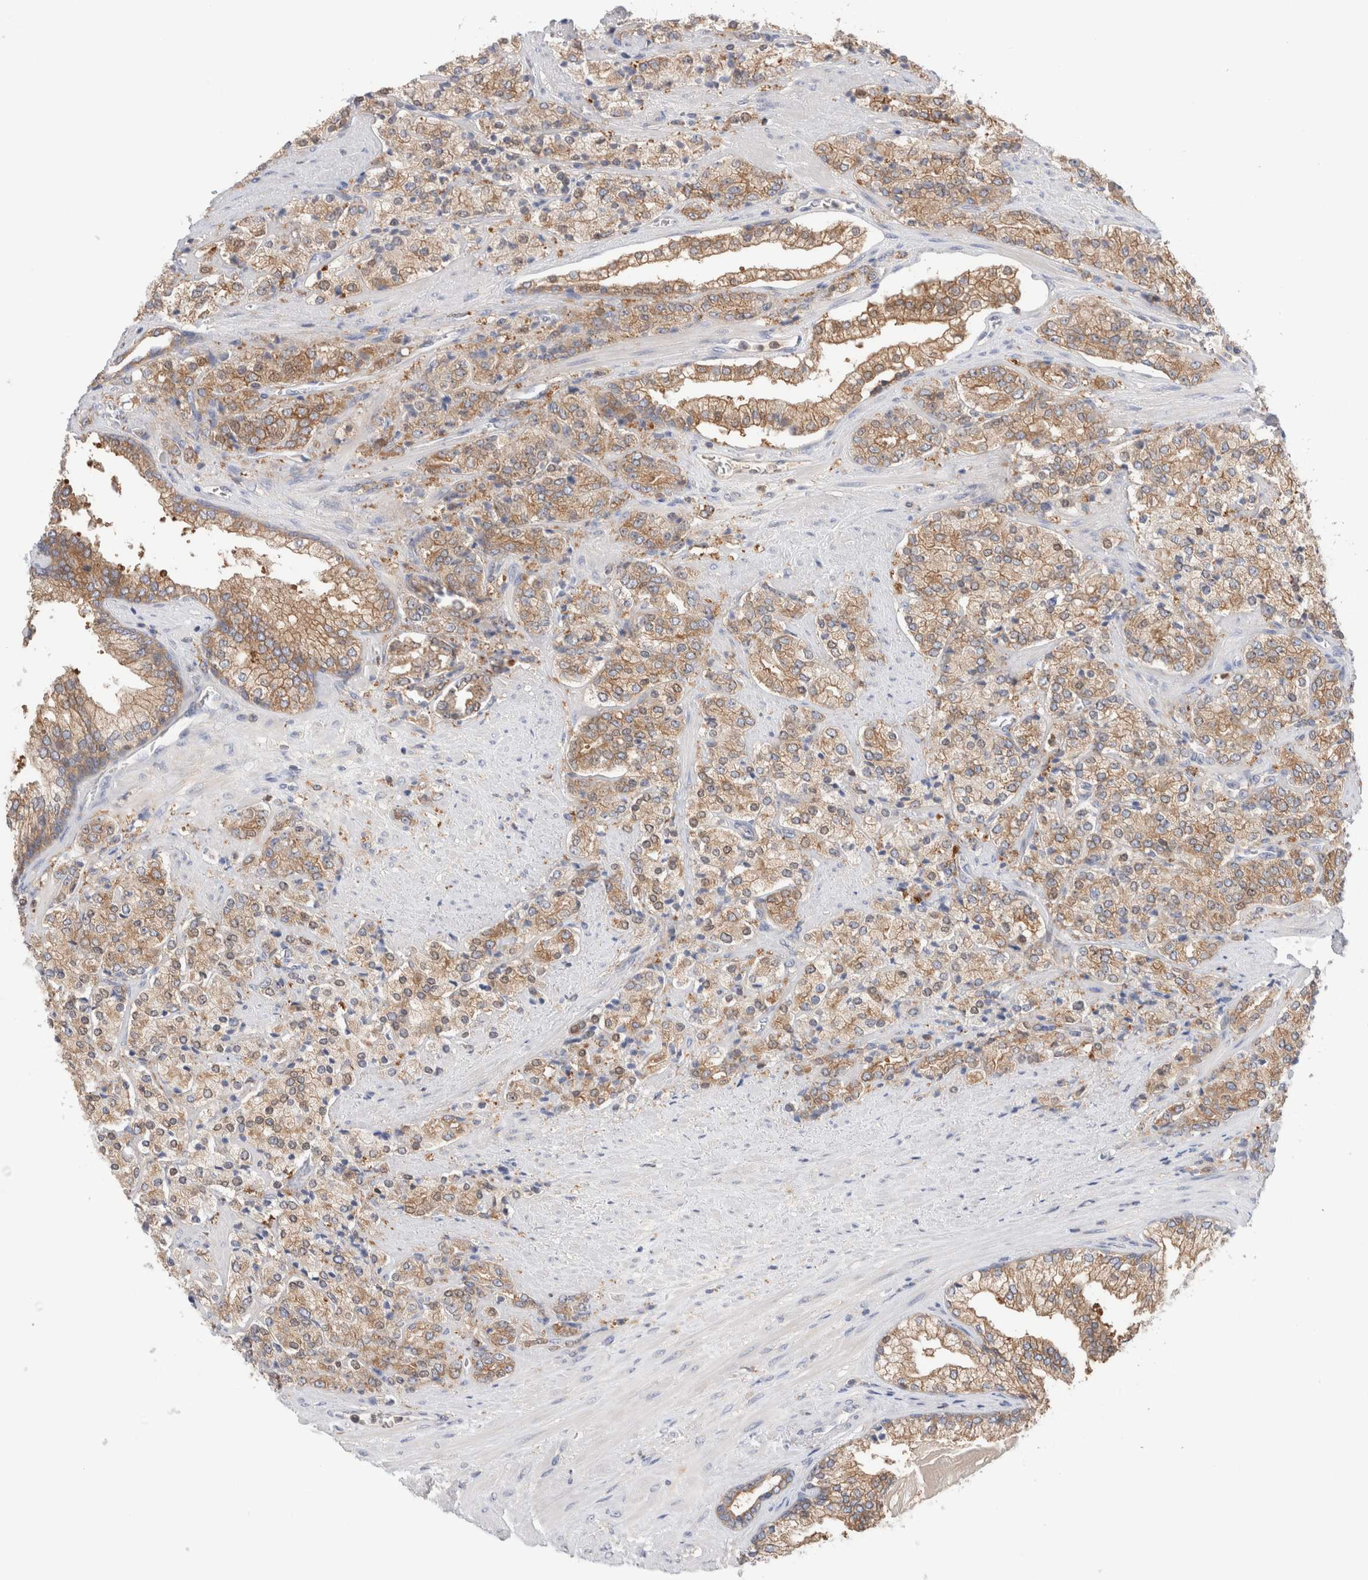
{"staining": {"intensity": "moderate", "quantity": ">75%", "location": "cytoplasmic/membranous"}, "tissue": "prostate cancer", "cell_type": "Tumor cells", "image_type": "cancer", "snomed": [{"axis": "morphology", "description": "Adenocarcinoma, High grade"}, {"axis": "topography", "description": "Prostate"}], "caption": "Protein positivity by immunohistochemistry exhibits moderate cytoplasmic/membranous staining in approximately >75% of tumor cells in high-grade adenocarcinoma (prostate).", "gene": "KLHL14", "patient": {"sex": "male", "age": 71}}